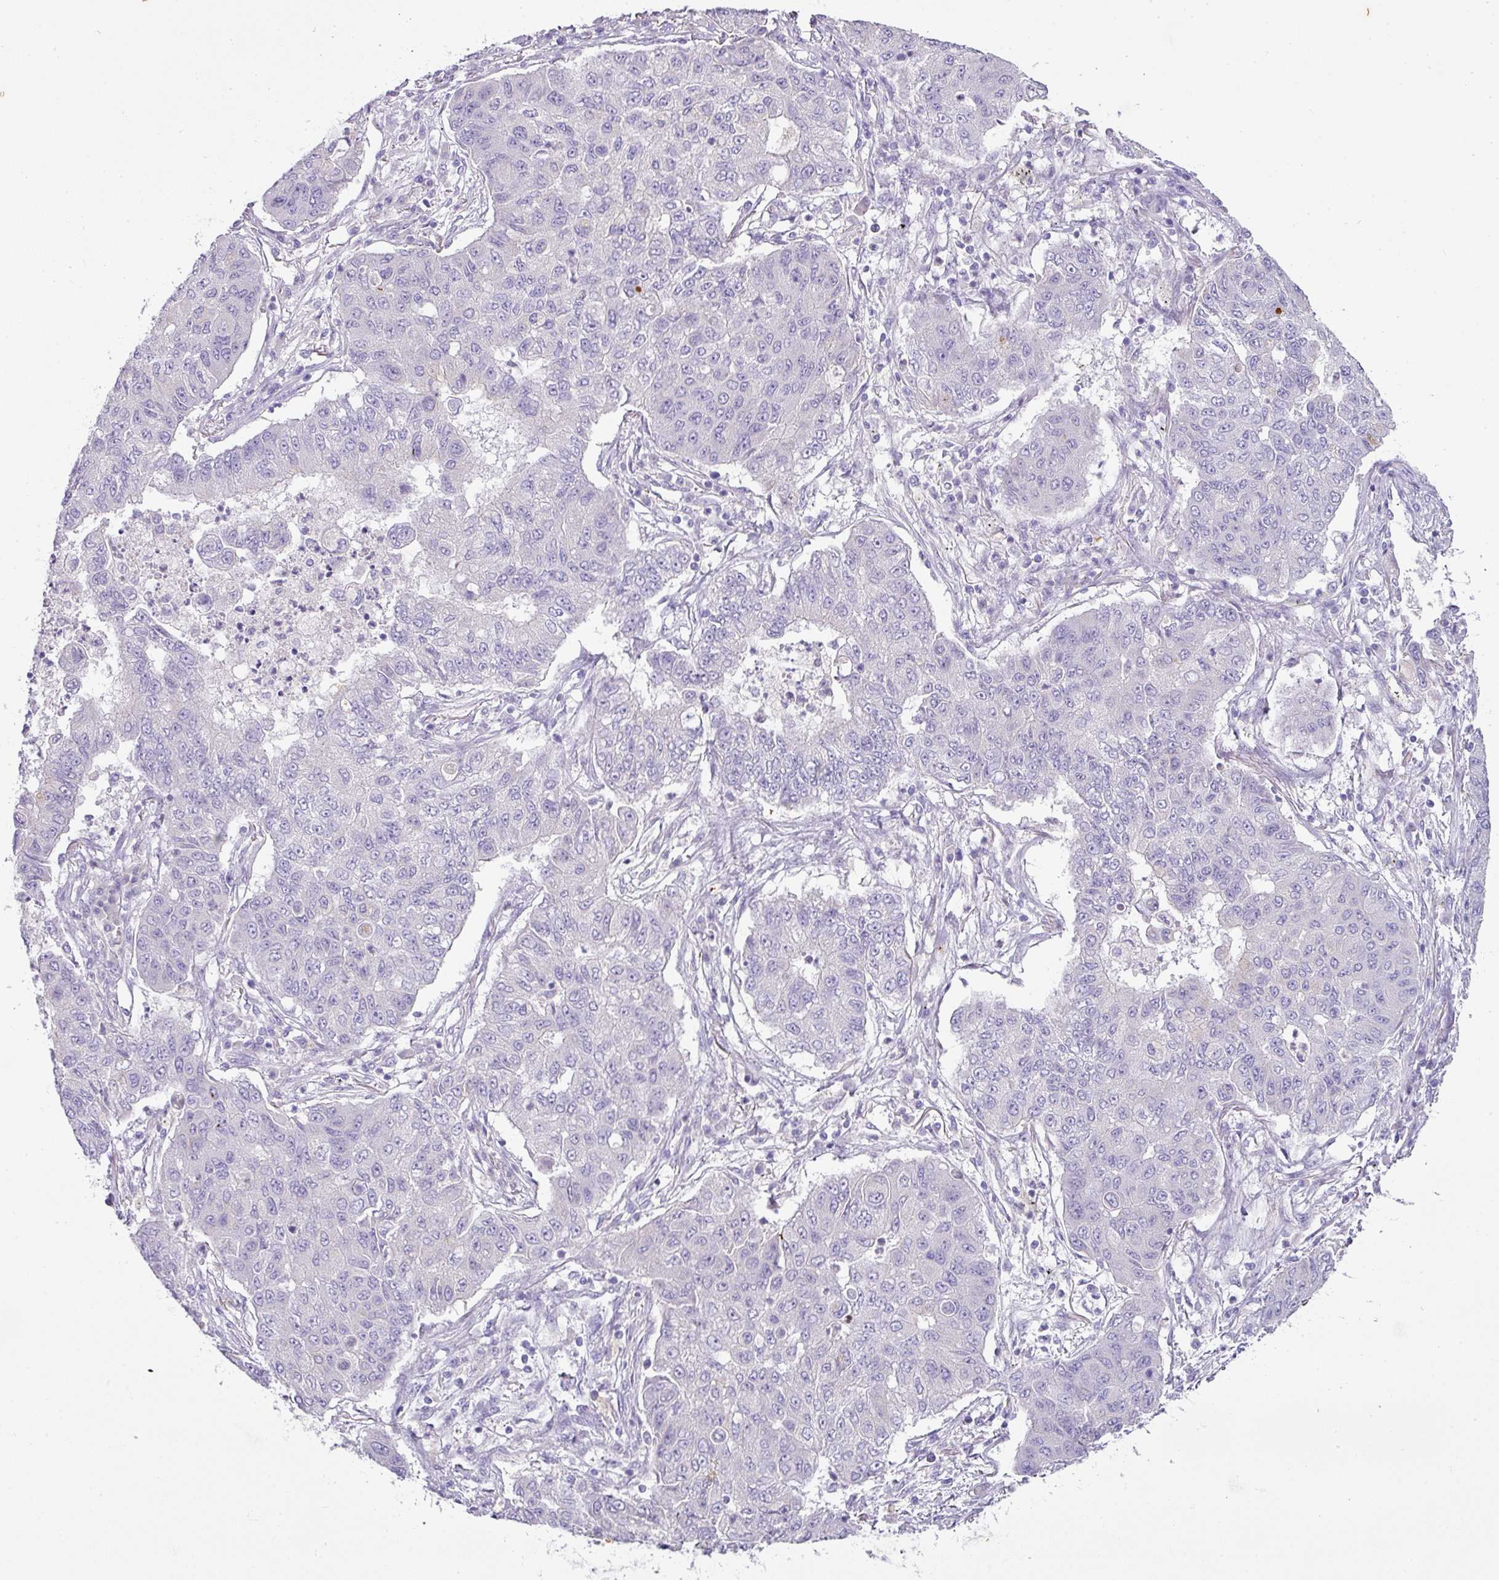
{"staining": {"intensity": "negative", "quantity": "none", "location": "none"}, "tissue": "lung cancer", "cell_type": "Tumor cells", "image_type": "cancer", "snomed": [{"axis": "morphology", "description": "Squamous cell carcinoma, NOS"}, {"axis": "topography", "description": "Lung"}], "caption": "Image shows no significant protein expression in tumor cells of lung cancer.", "gene": "OR52N1", "patient": {"sex": "male", "age": 74}}